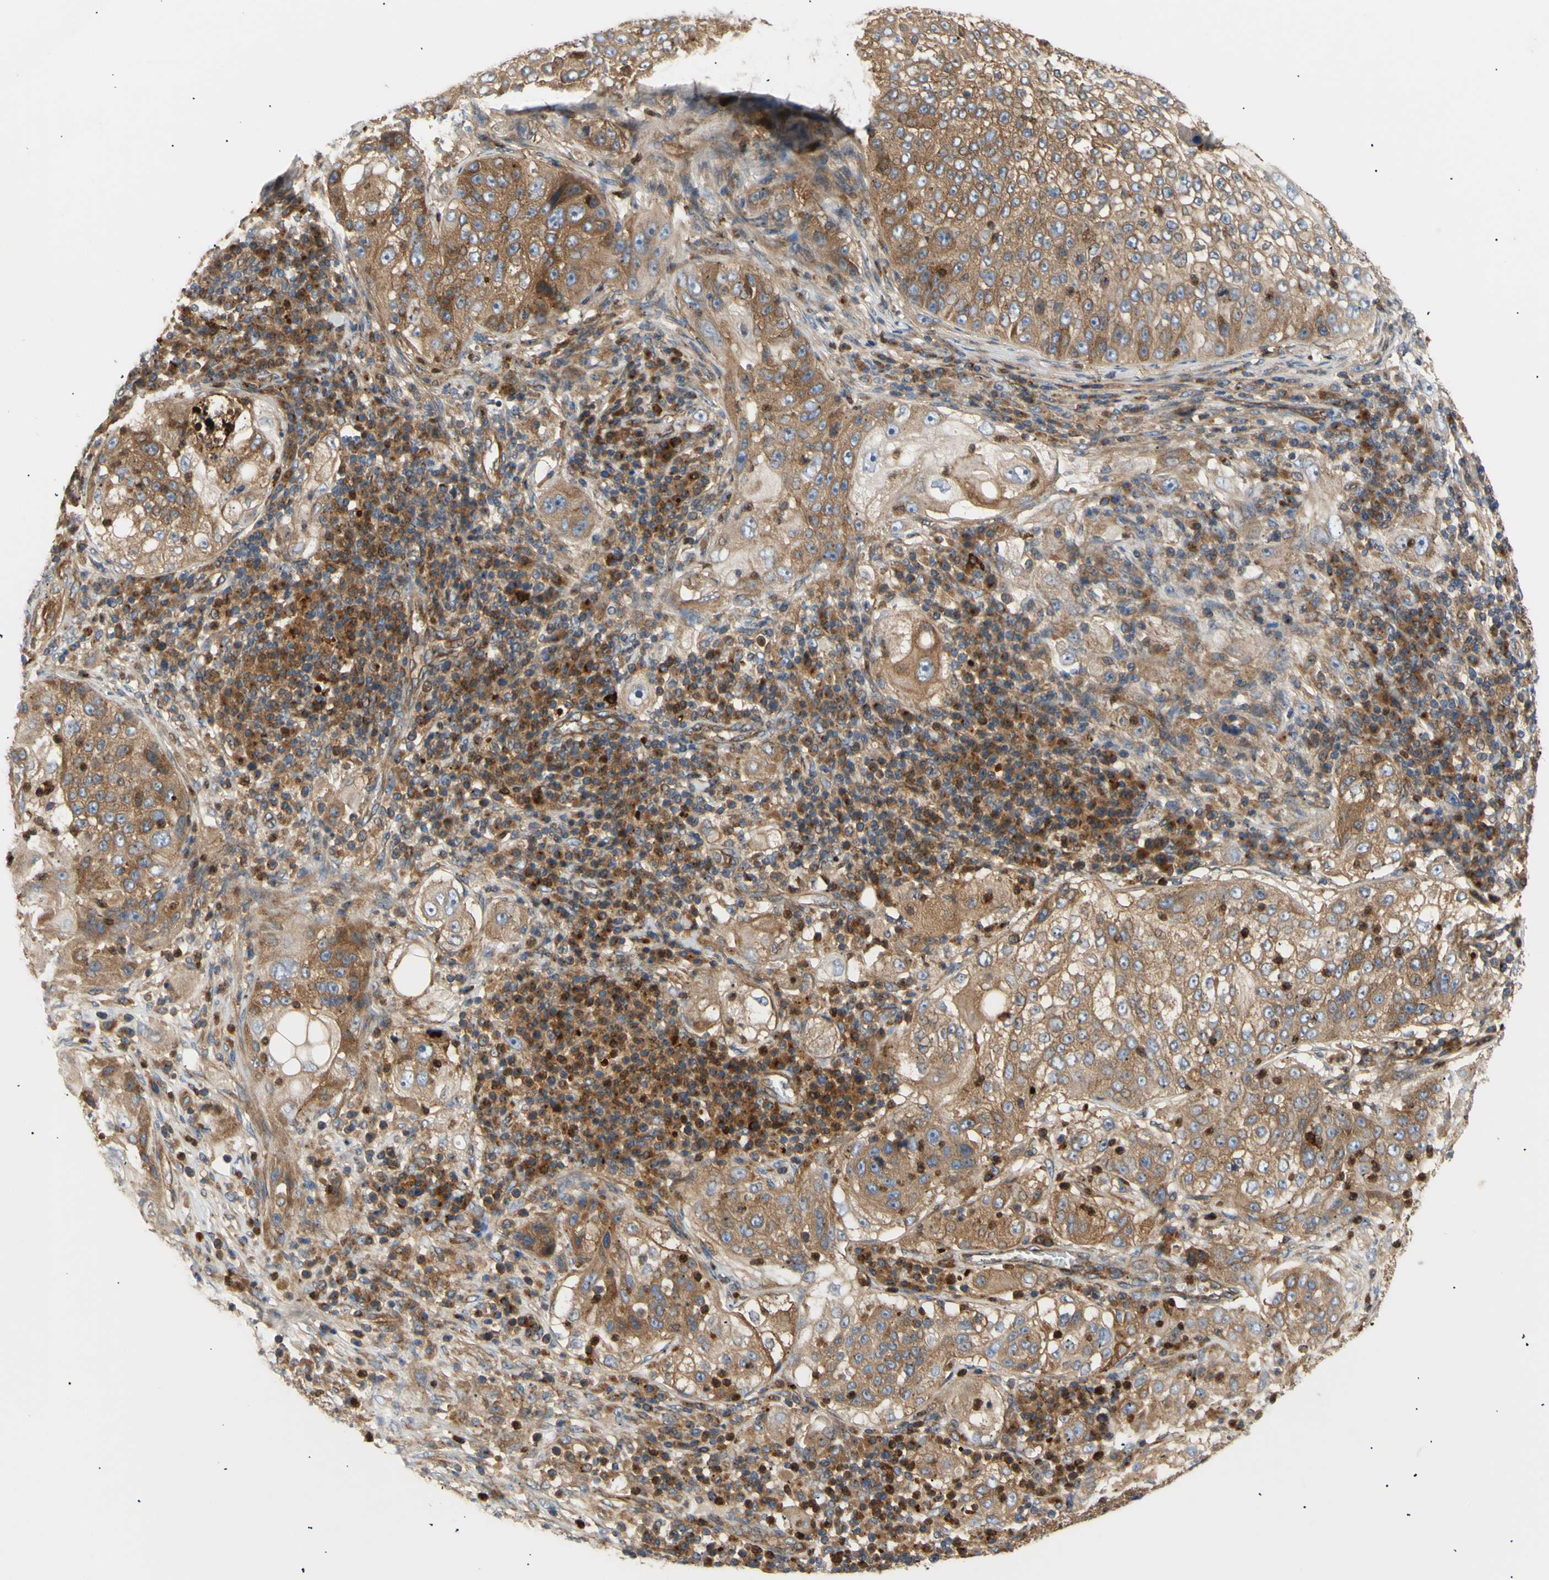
{"staining": {"intensity": "moderate", "quantity": ">75%", "location": "cytoplasmic/membranous"}, "tissue": "lung cancer", "cell_type": "Tumor cells", "image_type": "cancer", "snomed": [{"axis": "morphology", "description": "Inflammation, NOS"}, {"axis": "morphology", "description": "Squamous cell carcinoma, NOS"}, {"axis": "topography", "description": "Lymph node"}, {"axis": "topography", "description": "Soft tissue"}, {"axis": "topography", "description": "Lung"}], "caption": "Lung cancer (squamous cell carcinoma) stained with IHC displays moderate cytoplasmic/membranous positivity in approximately >75% of tumor cells.", "gene": "TUBG2", "patient": {"sex": "male", "age": 66}}